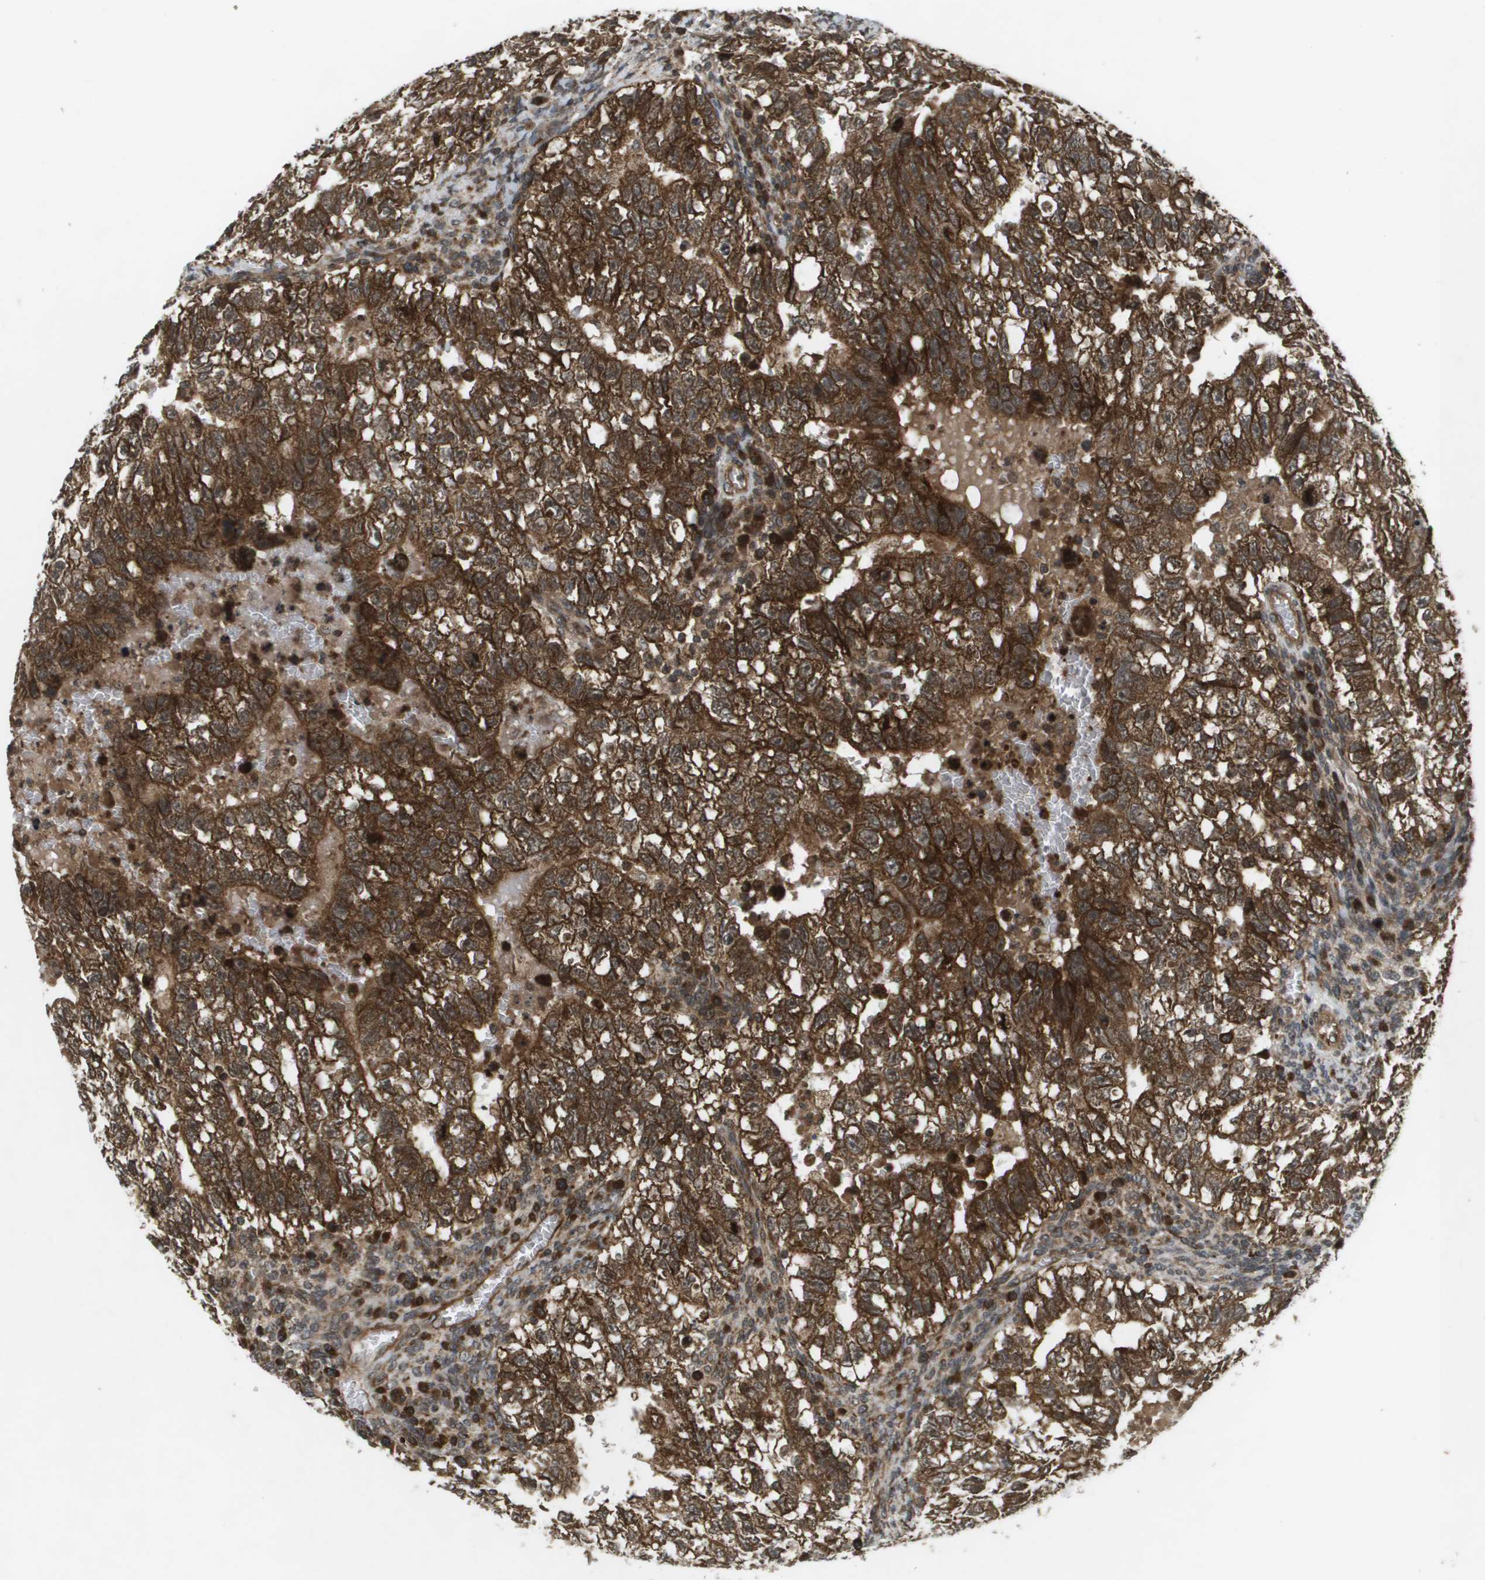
{"staining": {"intensity": "strong", "quantity": ">75%", "location": "cytoplasmic/membranous"}, "tissue": "testis cancer", "cell_type": "Tumor cells", "image_type": "cancer", "snomed": [{"axis": "morphology", "description": "Seminoma, NOS"}, {"axis": "morphology", "description": "Carcinoma, Embryonal, NOS"}, {"axis": "topography", "description": "Testis"}], "caption": "The micrograph shows staining of testis cancer (embryonal carcinoma), revealing strong cytoplasmic/membranous protein expression (brown color) within tumor cells. The staining was performed using DAB (3,3'-diaminobenzidine), with brown indicating positive protein expression. Nuclei are stained blue with hematoxylin.", "gene": "KIF11", "patient": {"sex": "male", "age": 38}}